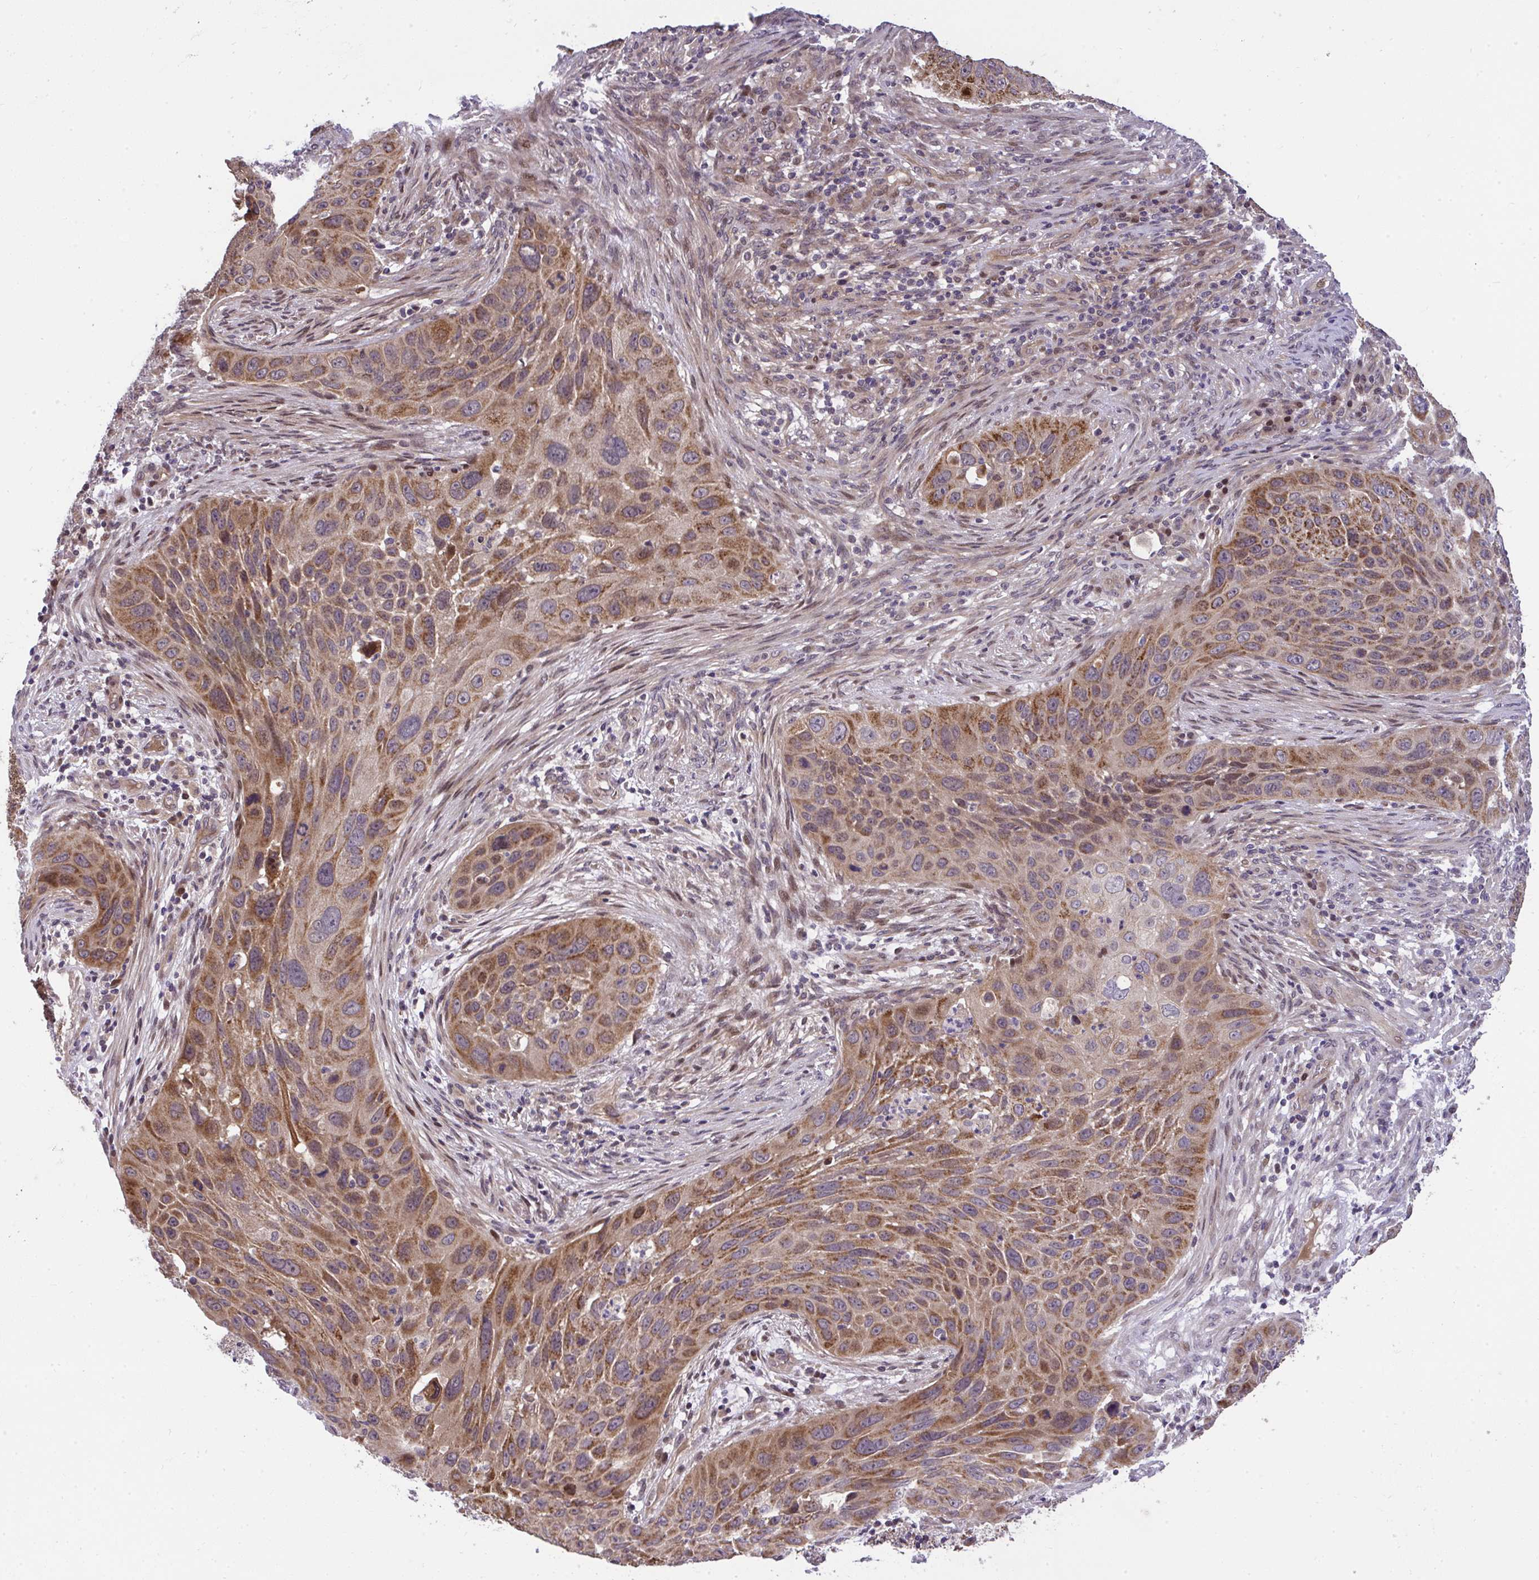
{"staining": {"intensity": "strong", "quantity": ">75%", "location": "cytoplasmic/membranous"}, "tissue": "lung cancer", "cell_type": "Tumor cells", "image_type": "cancer", "snomed": [{"axis": "morphology", "description": "Squamous cell carcinoma, NOS"}, {"axis": "topography", "description": "Lung"}], "caption": "Protein expression analysis of human squamous cell carcinoma (lung) reveals strong cytoplasmic/membranous positivity in approximately >75% of tumor cells.", "gene": "RDH14", "patient": {"sex": "male", "age": 63}}